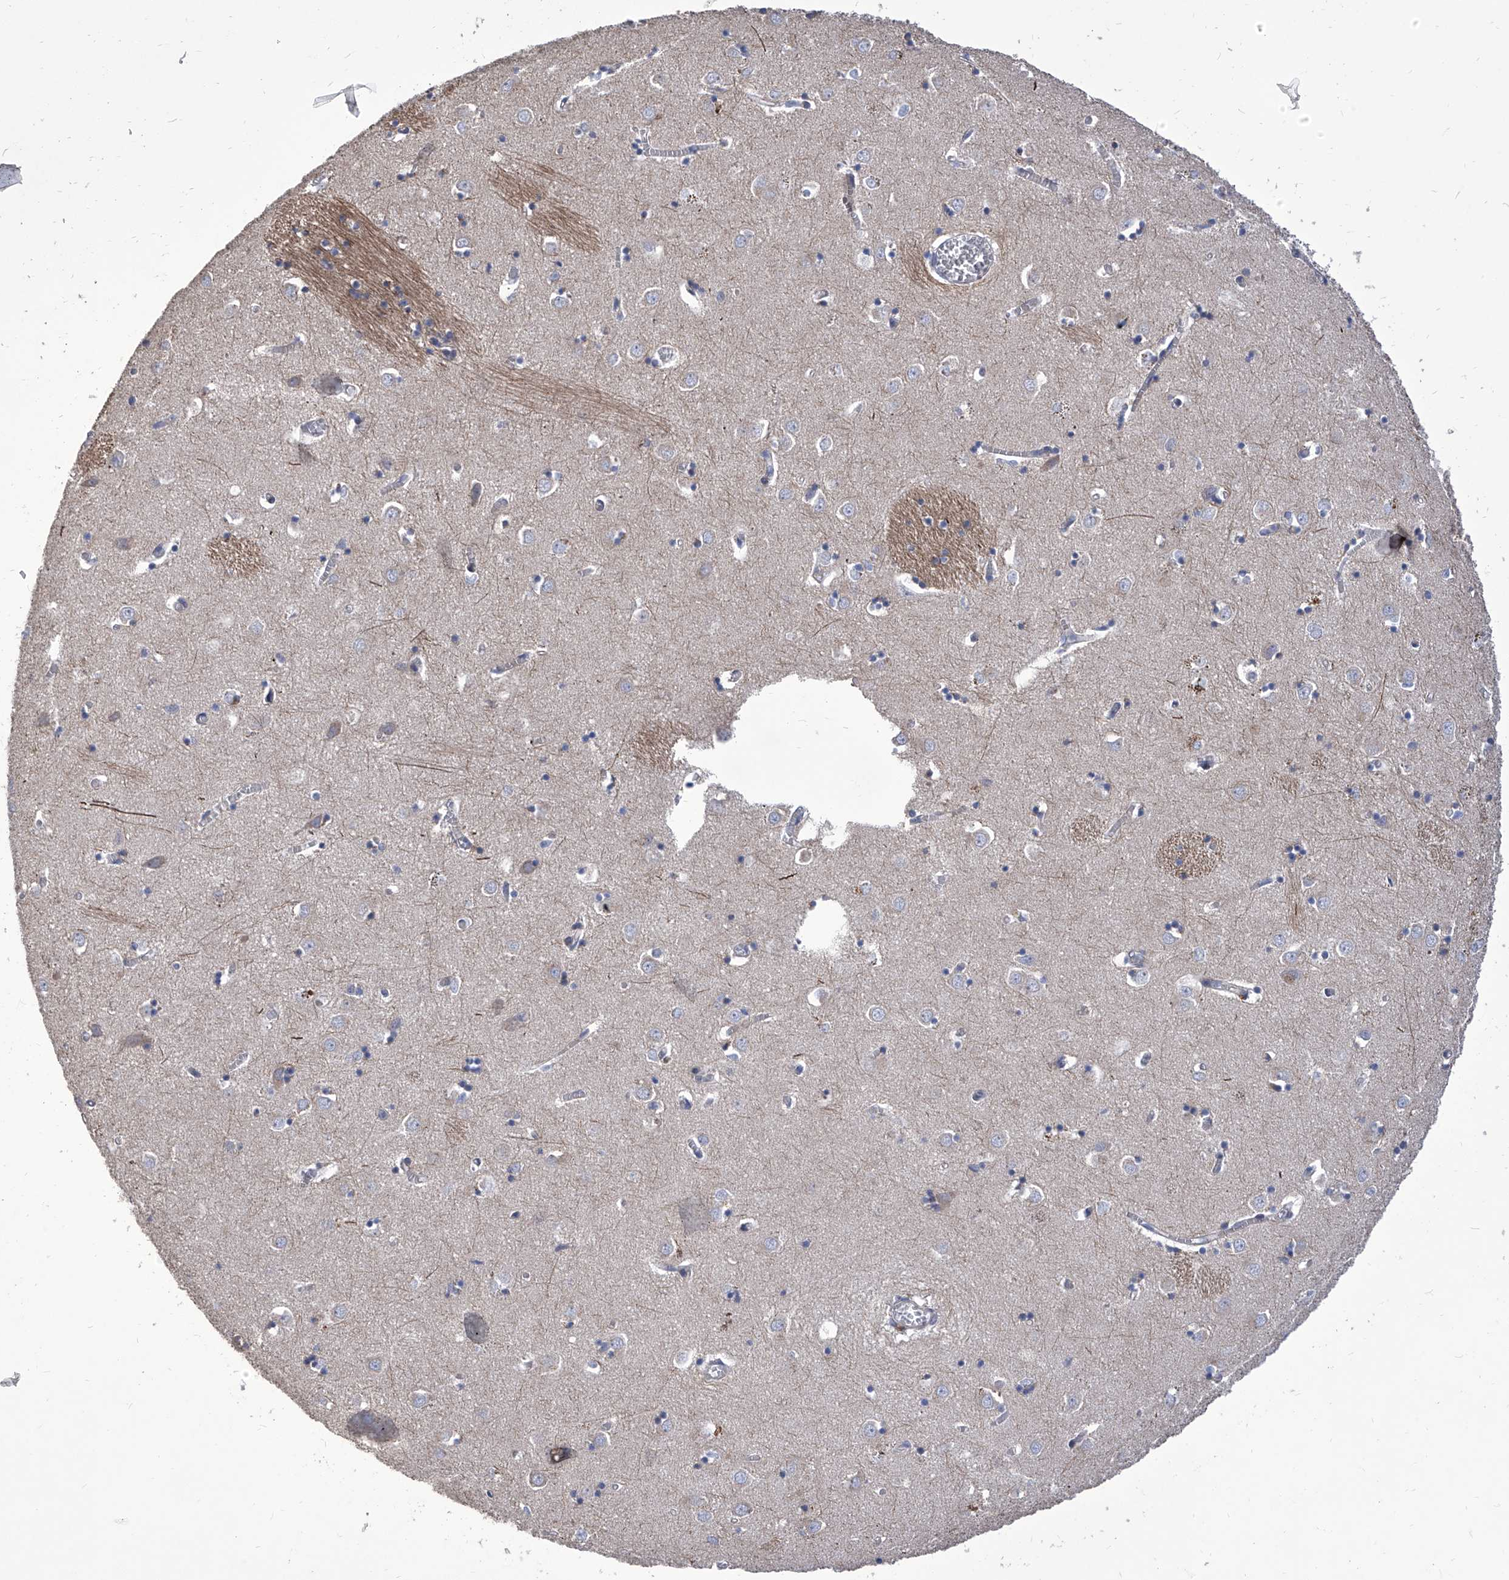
{"staining": {"intensity": "negative", "quantity": "none", "location": "none"}, "tissue": "caudate", "cell_type": "Glial cells", "image_type": "normal", "snomed": [{"axis": "morphology", "description": "Normal tissue, NOS"}, {"axis": "topography", "description": "Lateral ventricle wall"}], "caption": "IHC histopathology image of normal caudate: caudate stained with DAB reveals no significant protein expression in glial cells. The staining is performed using DAB brown chromogen with nuclei counter-stained in using hematoxylin.", "gene": "TJAP1", "patient": {"sex": "male", "age": 70}}